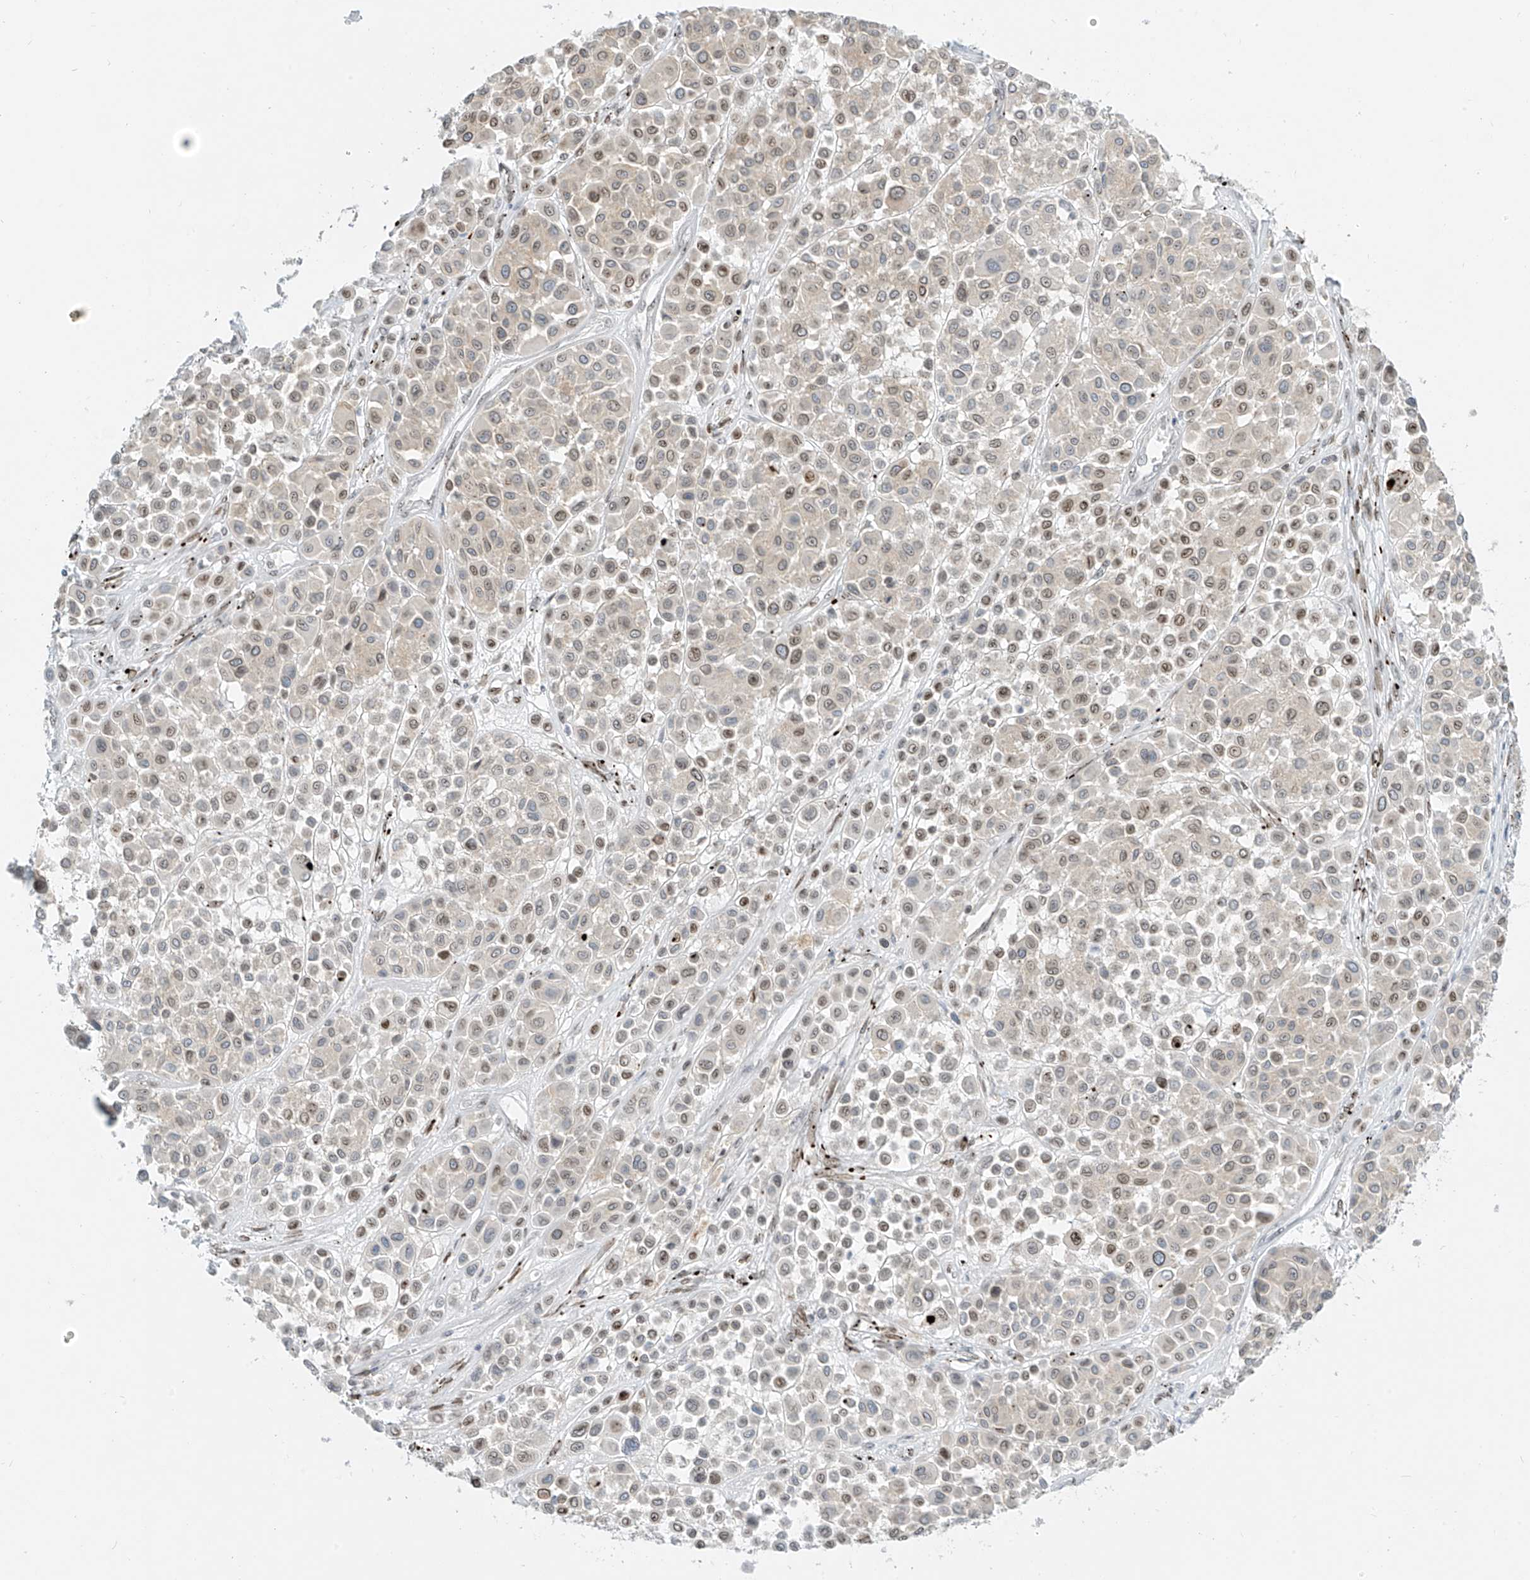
{"staining": {"intensity": "weak", "quantity": "25%-75%", "location": "nuclear"}, "tissue": "melanoma", "cell_type": "Tumor cells", "image_type": "cancer", "snomed": [{"axis": "morphology", "description": "Malignant melanoma, Metastatic site"}, {"axis": "topography", "description": "Soft tissue"}], "caption": "Malignant melanoma (metastatic site) was stained to show a protein in brown. There is low levels of weak nuclear staining in approximately 25%-75% of tumor cells.", "gene": "SAMD15", "patient": {"sex": "male", "age": 41}}